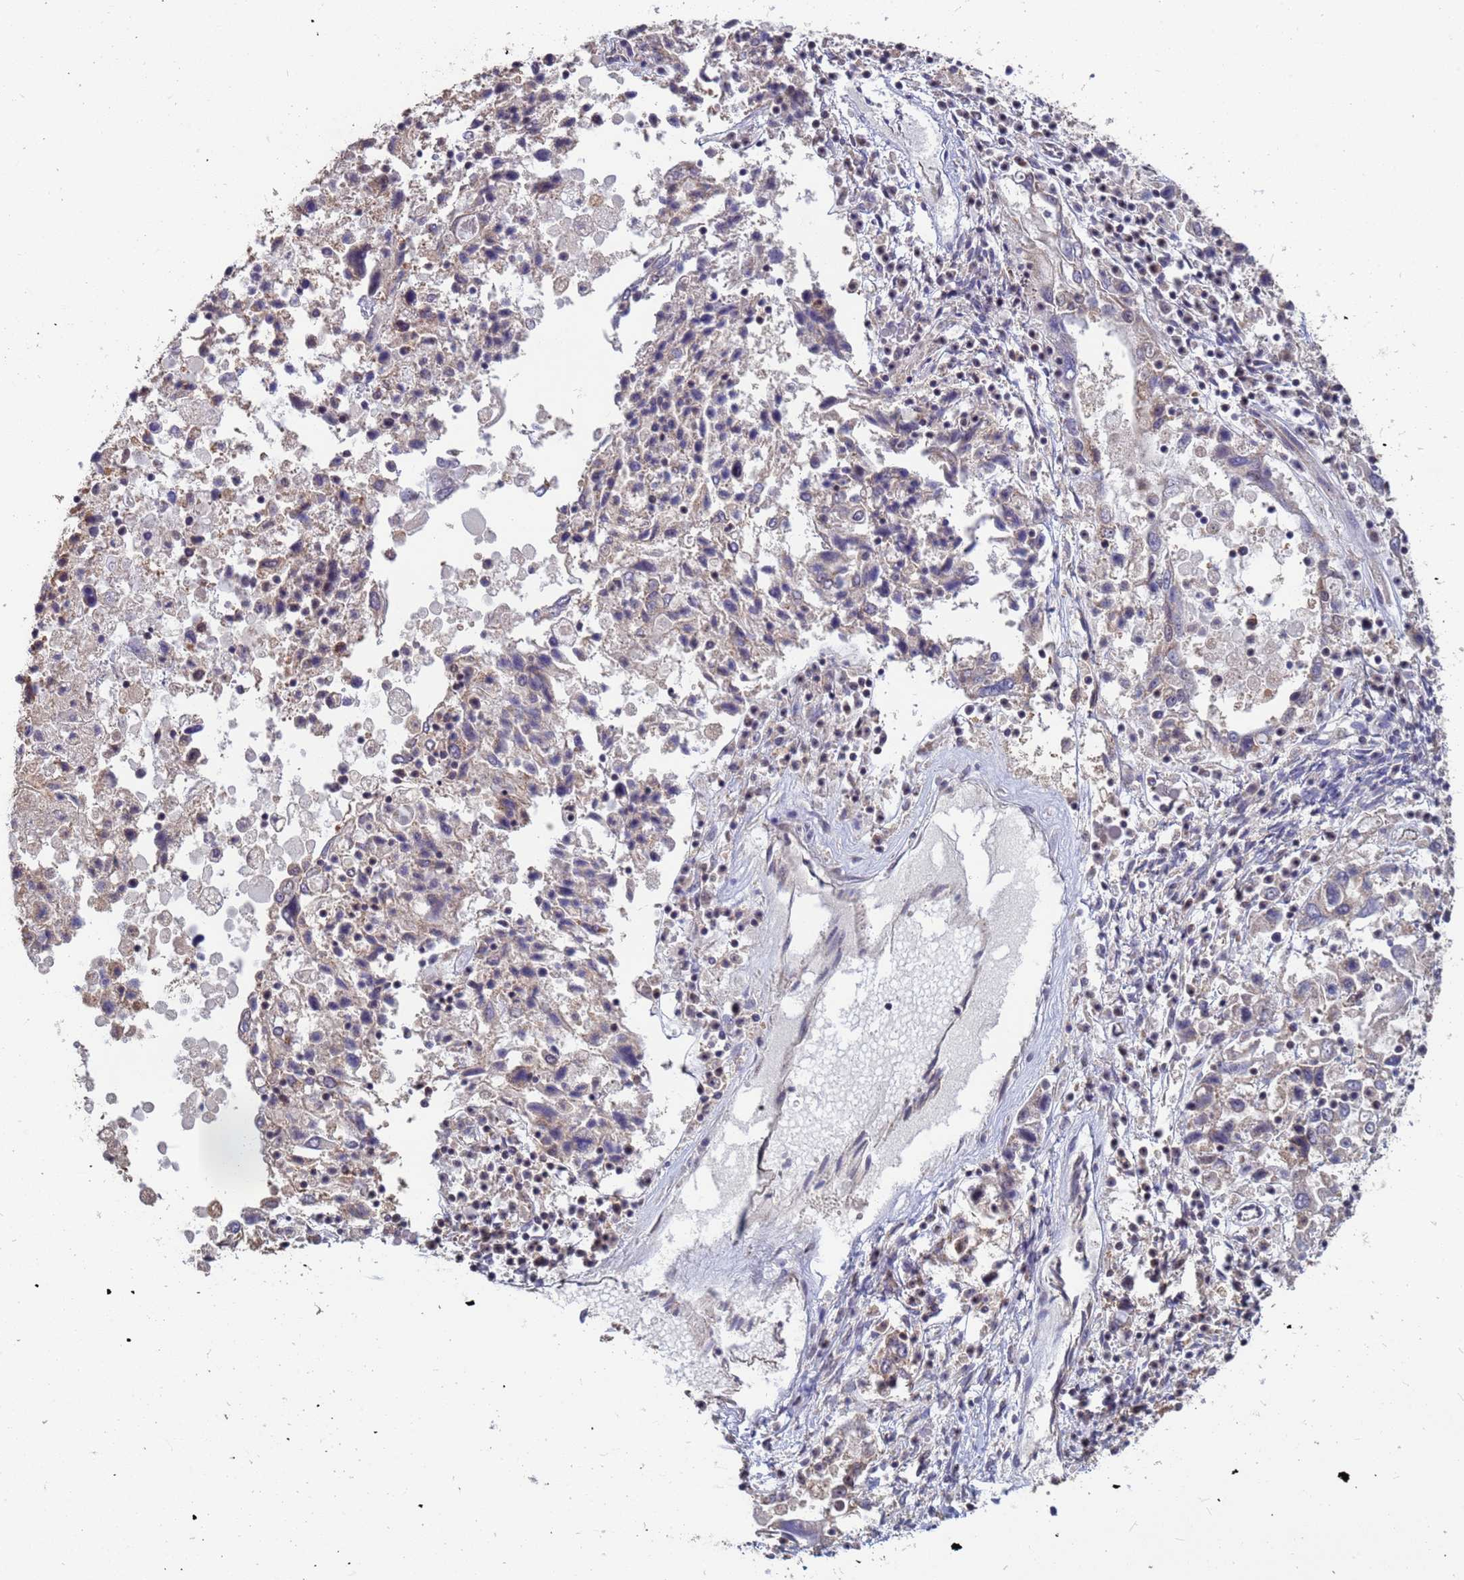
{"staining": {"intensity": "negative", "quantity": "none", "location": "none"}, "tissue": "ovarian cancer", "cell_type": "Tumor cells", "image_type": "cancer", "snomed": [{"axis": "morphology", "description": "Carcinoma, endometroid"}, {"axis": "topography", "description": "Ovary"}], "caption": "Immunohistochemistry of ovarian cancer (endometroid carcinoma) shows no staining in tumor cells.", "gene": "DENND2B", "patient": {"sex": "female", "age": 62}}